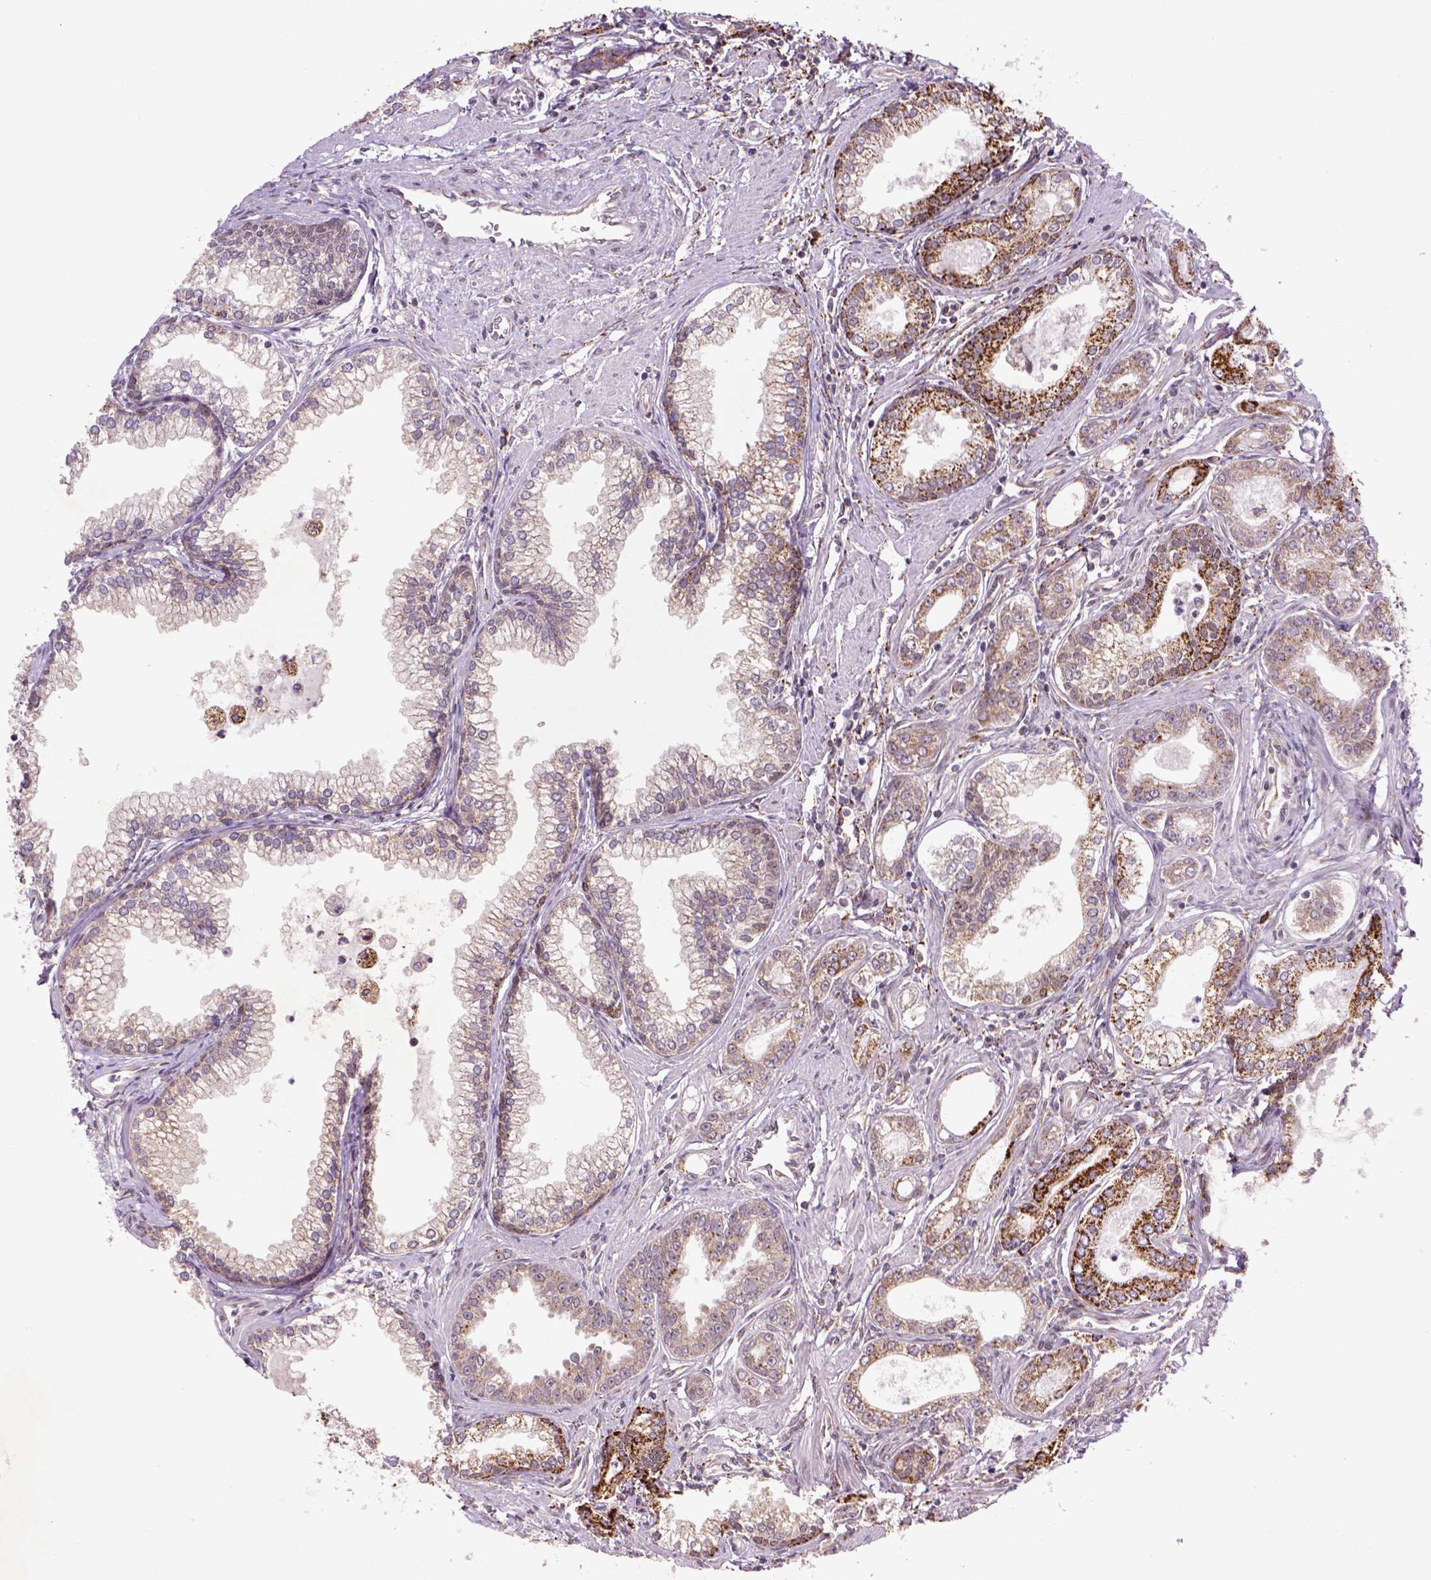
{"staining": {"intensity": "strong", "quantity": "<25%", "location": "cytoplasmic/membranous"}, "tissue": "prostate cancer", "cell_type": "Tumor cells", "image_type": "cancer", "snomed": [{"axis": "morphology", "description": "Adenocarcinoma, NOS"}, {"axis": "topography", "description": "Prostate"}], "caption": "There is medium levels of strong cytoplasmic/membranous positivity in tumor cells of prostate cancer, as demonstrated by immunohistochemical staining (brown color).", "gene": "FZD7", "patient": {"sex": "male", "age": 71}}